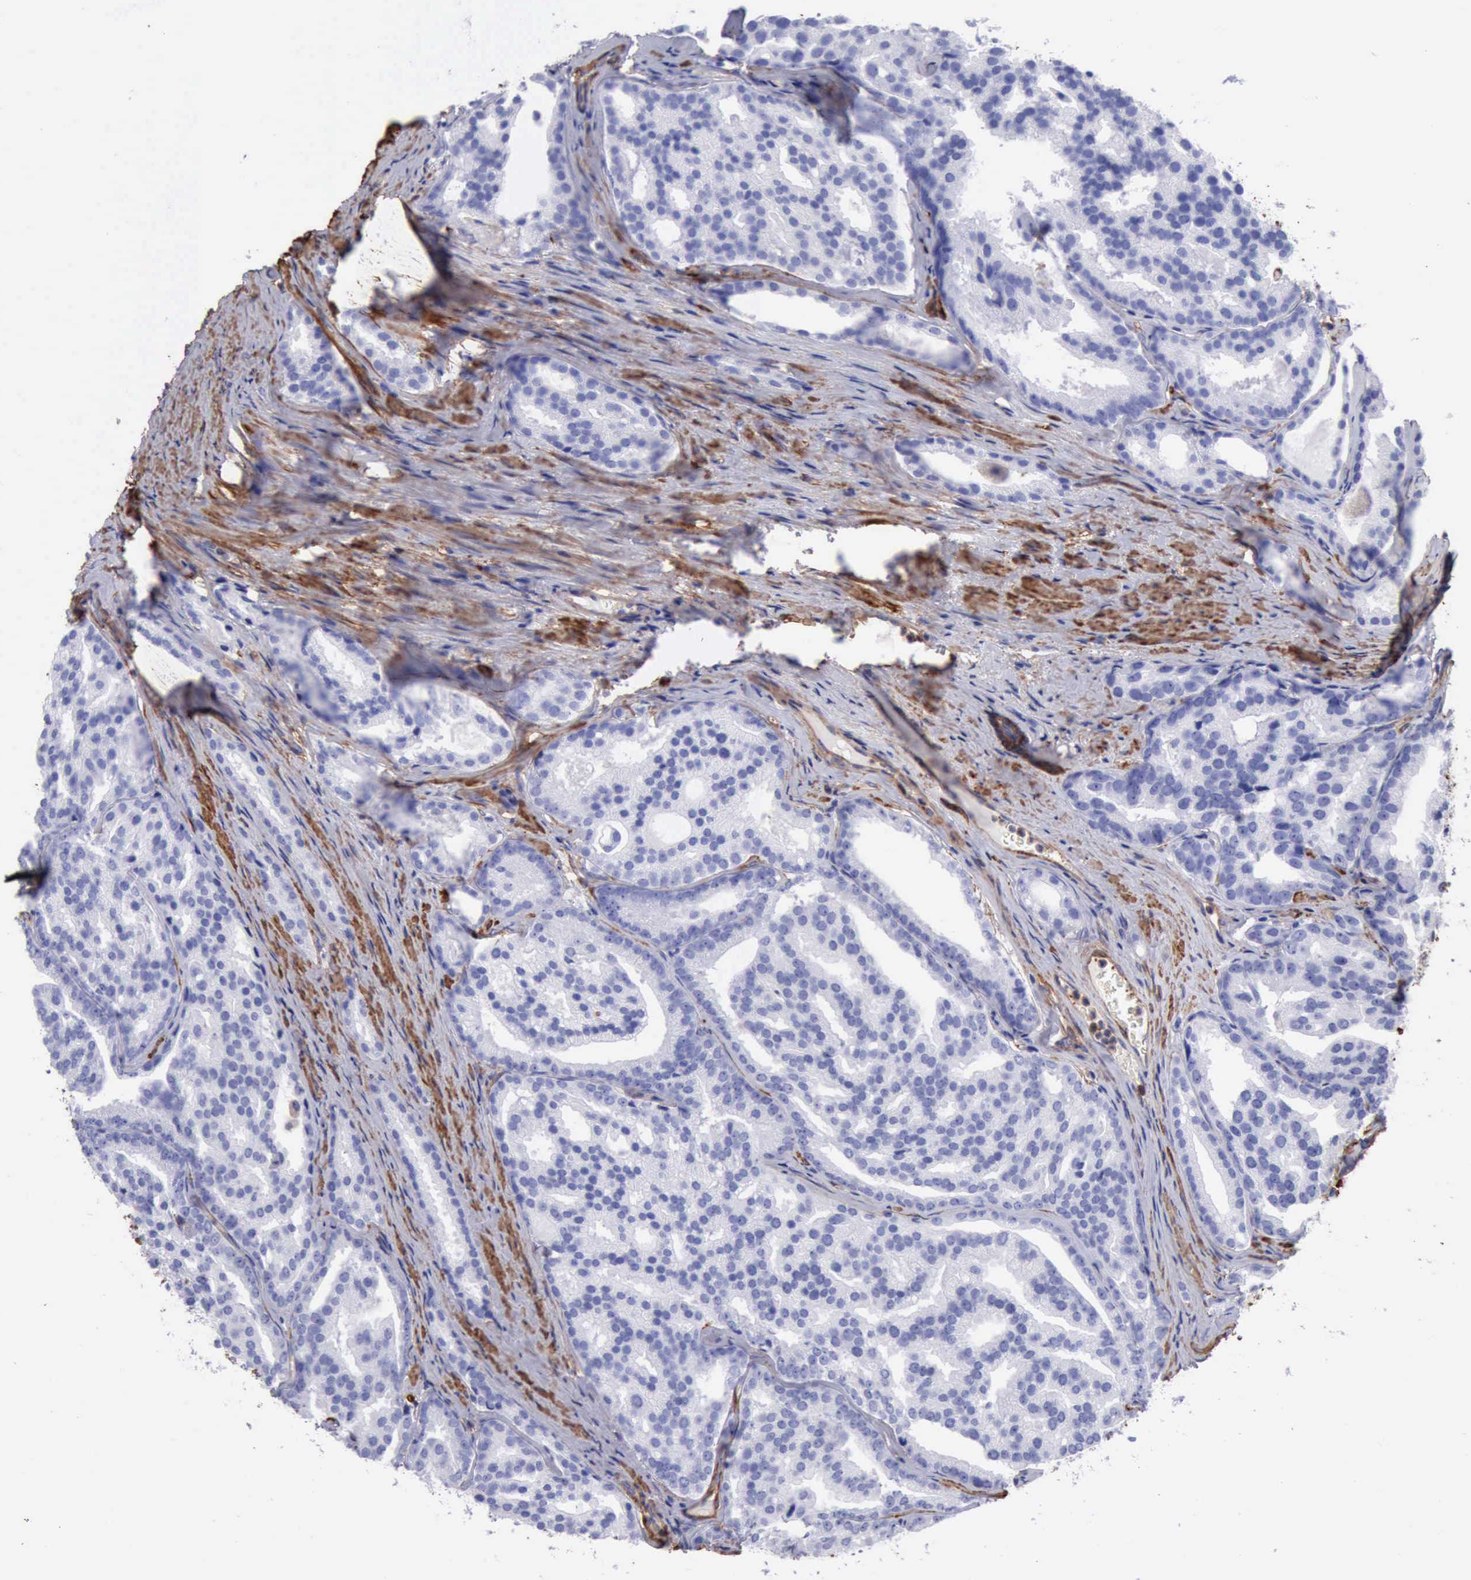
{"staining": {"intensity": "negative", "quantity": "none", "location": "none"}, "tissue": "prostate cancer", "cell_type": "Tumor cells", "image_type": "cancer", "snomed": [{"axis": "morphology", "description": "Adenocarcinoma, High grade"}, {"axis": "topography", "description": "Prostate"}], "caption": "A high-resolution photomicrograph shows IHC staining of prostate cancer (adenocarcinoma (high-grade)), which reveals no significant positivity in tumor cells.", "gene": "FLNA", "patient": {"sex": "male", "age": 64}}